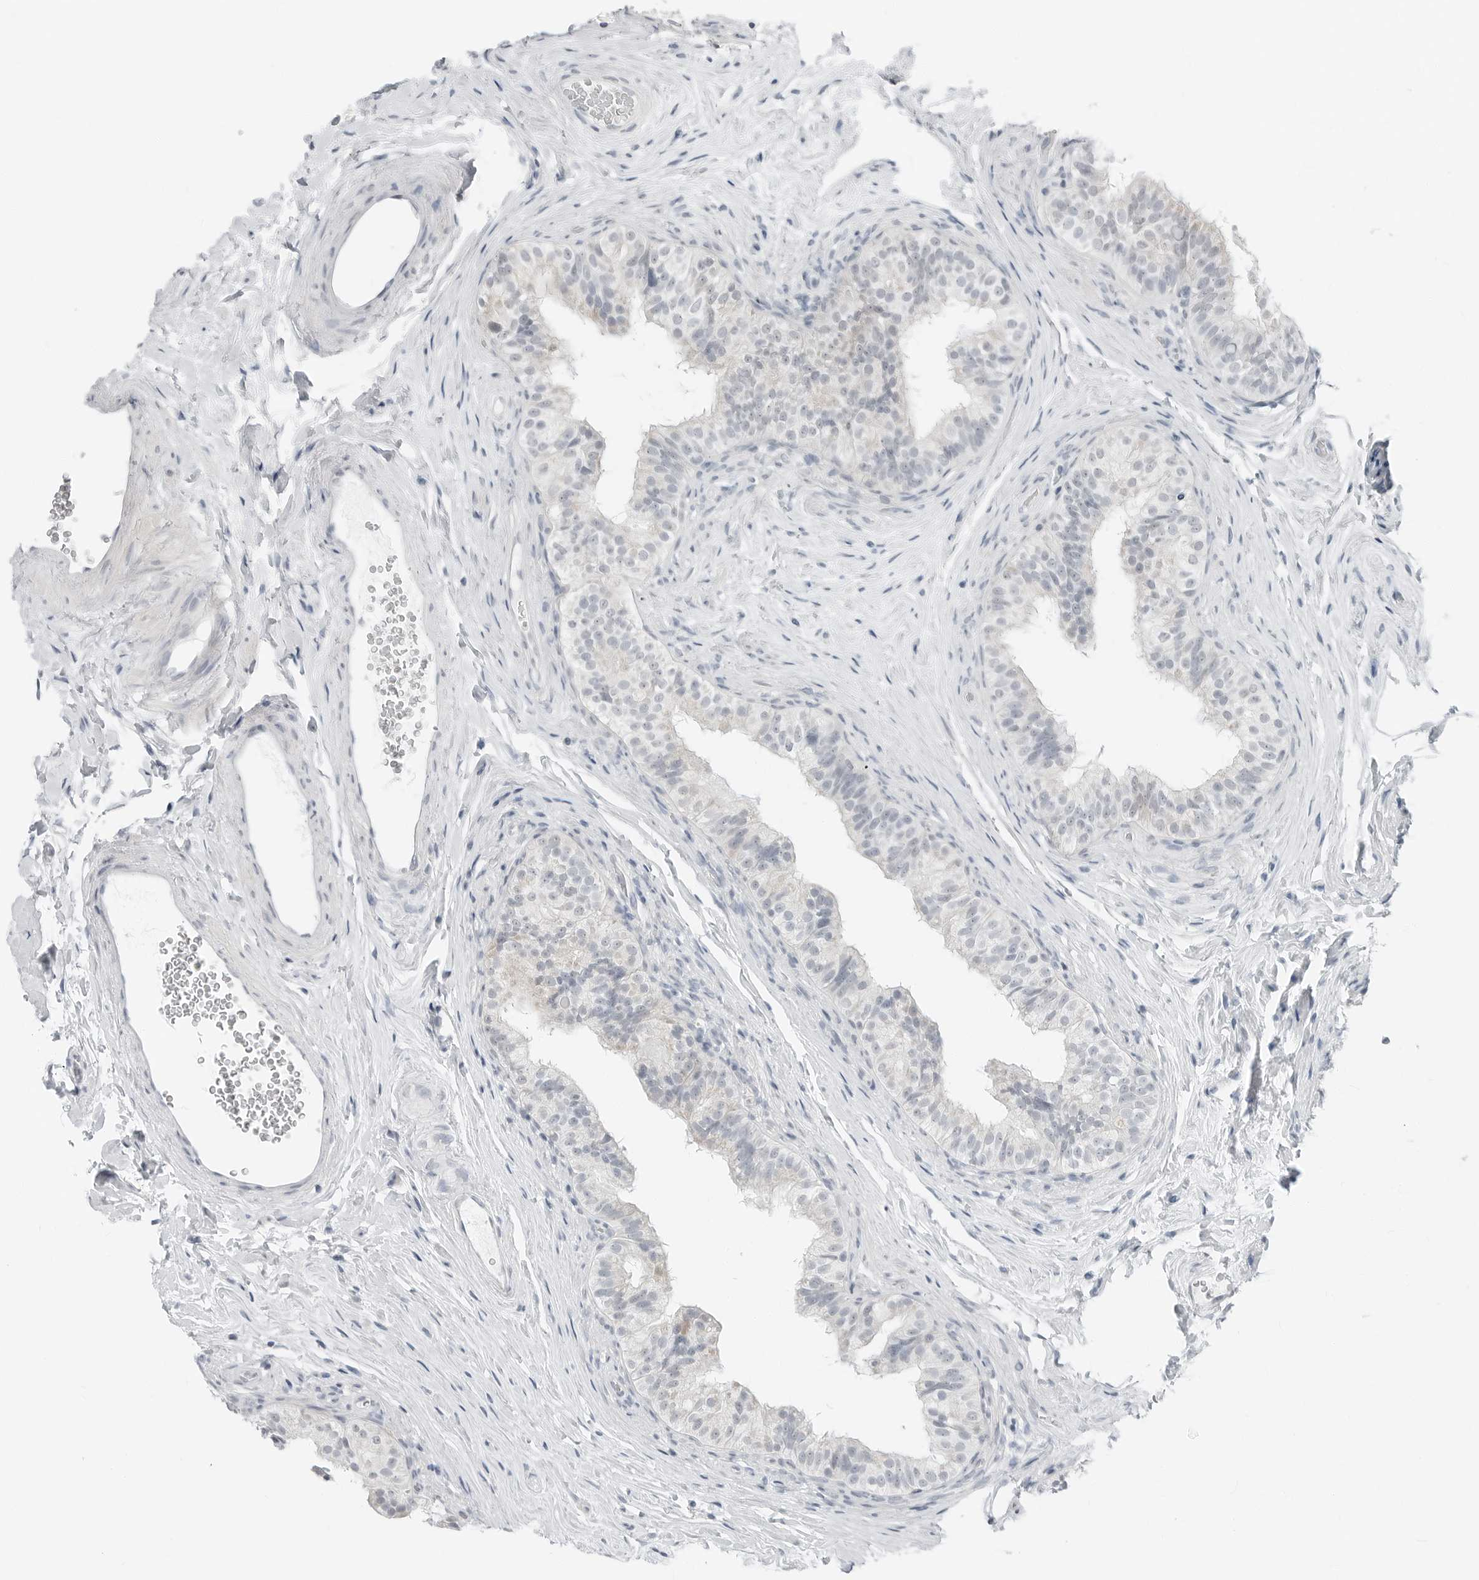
{"staining": {"intensity": "weak", "quantity": "<25%", "location": "cytoplasmic/membranous"}, "tissue": "epididymis", "cell_type": "Glandular cells", "image_type": "normal", "snomed": [{"axis": "morphology", "description": "Normal tissue, NOS"}, {"axis": "topography", "description": "Epididymis"}], "caption": "This is a image of immunohistochemistry staining of normal epididymis, which shows no staining in glandular cells. Nuclei are stained in blue.", "gene": "XIRP1", "patient": {"sex": "male", "age": 49}}